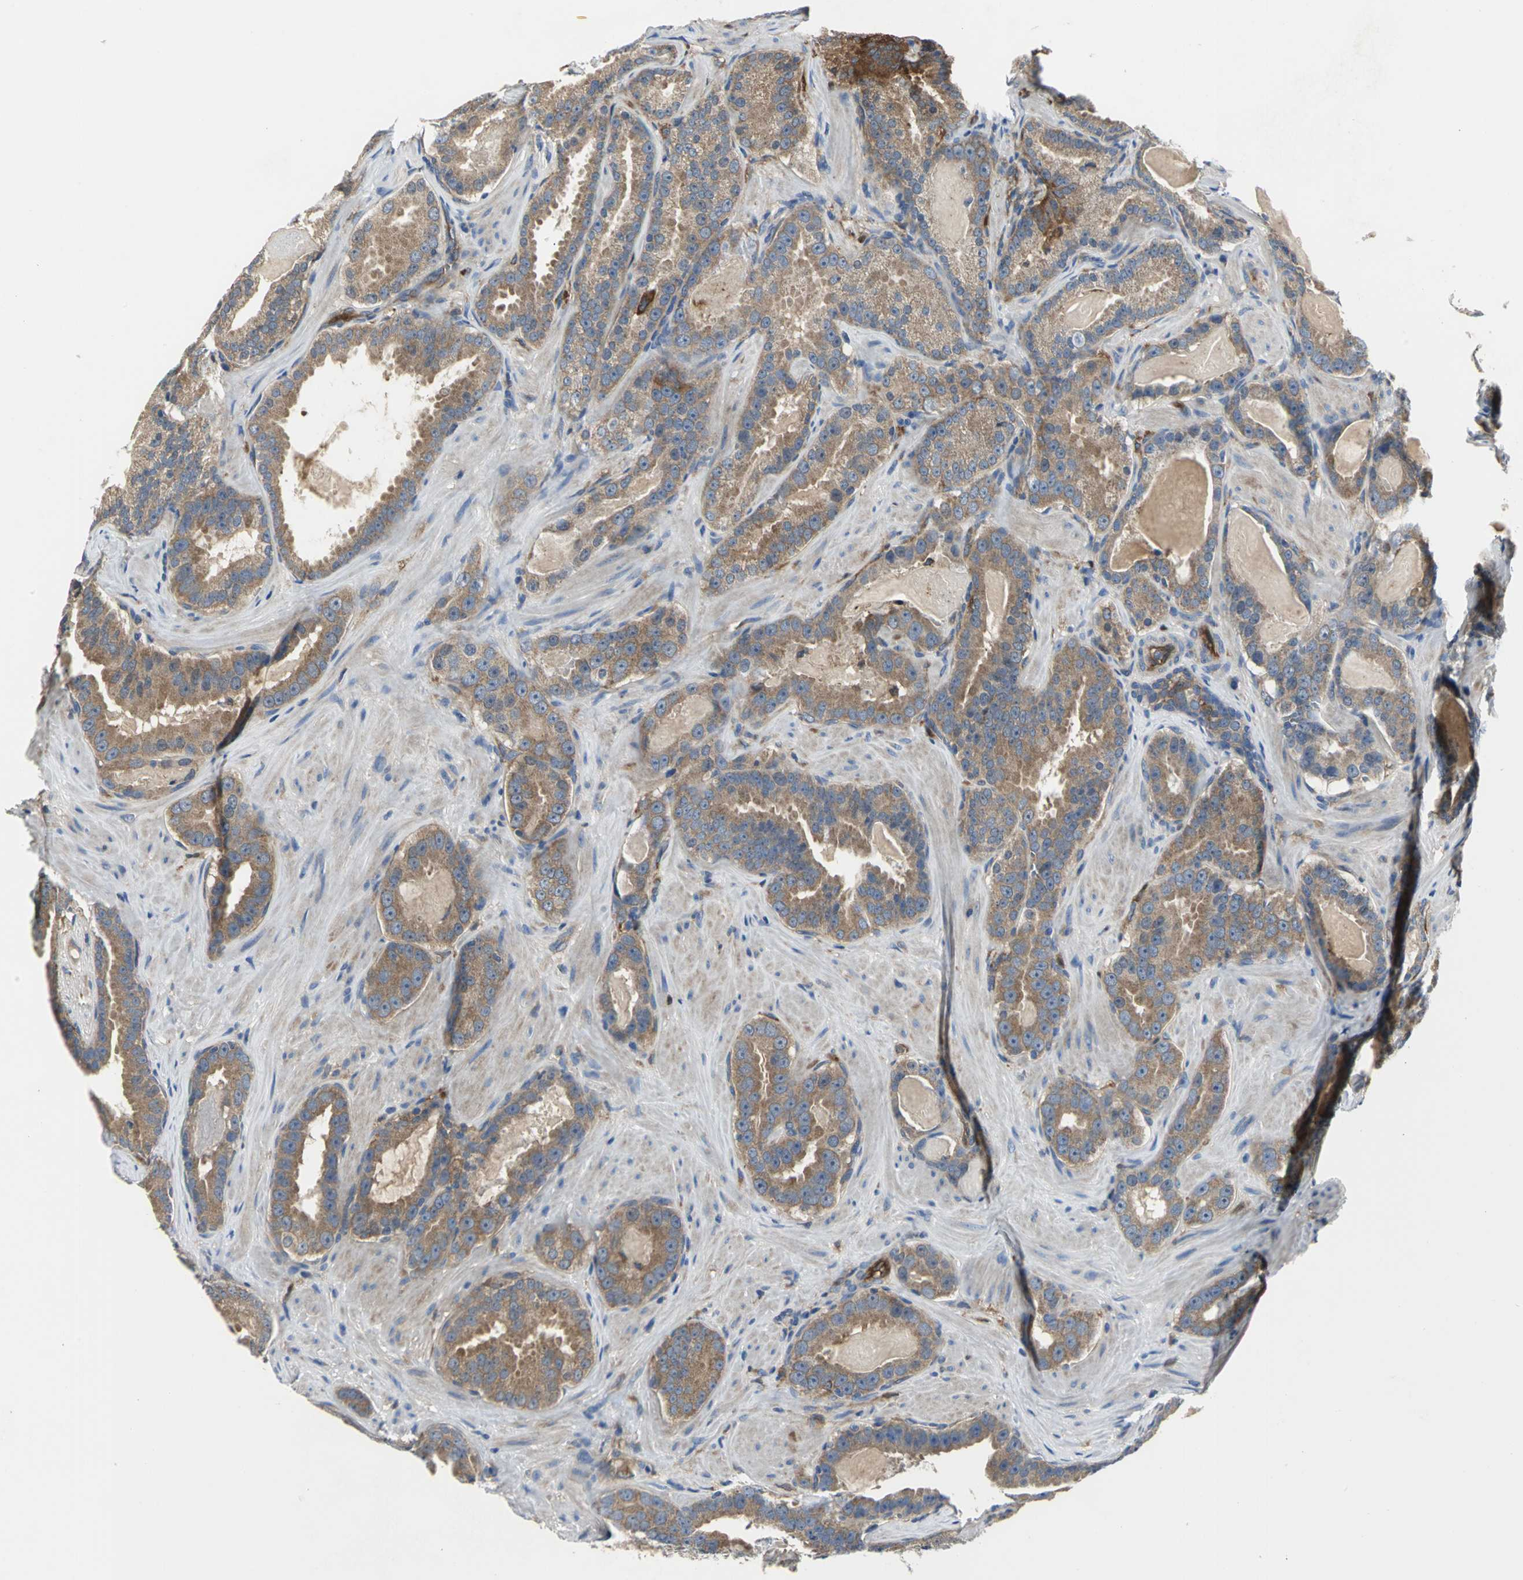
{"staining": {"intensity": "strong", "quantity": ">75%", "location": "cytoplasmic/membranous"}, "tissue": "prostate cancer", "cell_type": "Tumor cells", "image_type": "cancer", "snomed": [{"axis": "morphology", "description": "Adenocarcinoma, Low grade"}, {"axis": "topography", "description": "Prostate"}], "caption": "Tumor cells reveal high levels of strong cytoplasmic/membranous expression in approximately >75% of cells in prostate low-grade adenocarcinoma. The protein is stained brown, and the nuclei are stained in blue (DAB IHC with brightfield microscopy, high magnification).", "gene": "CHRNB1", "patient": {"sex": "male", "age": 59}}